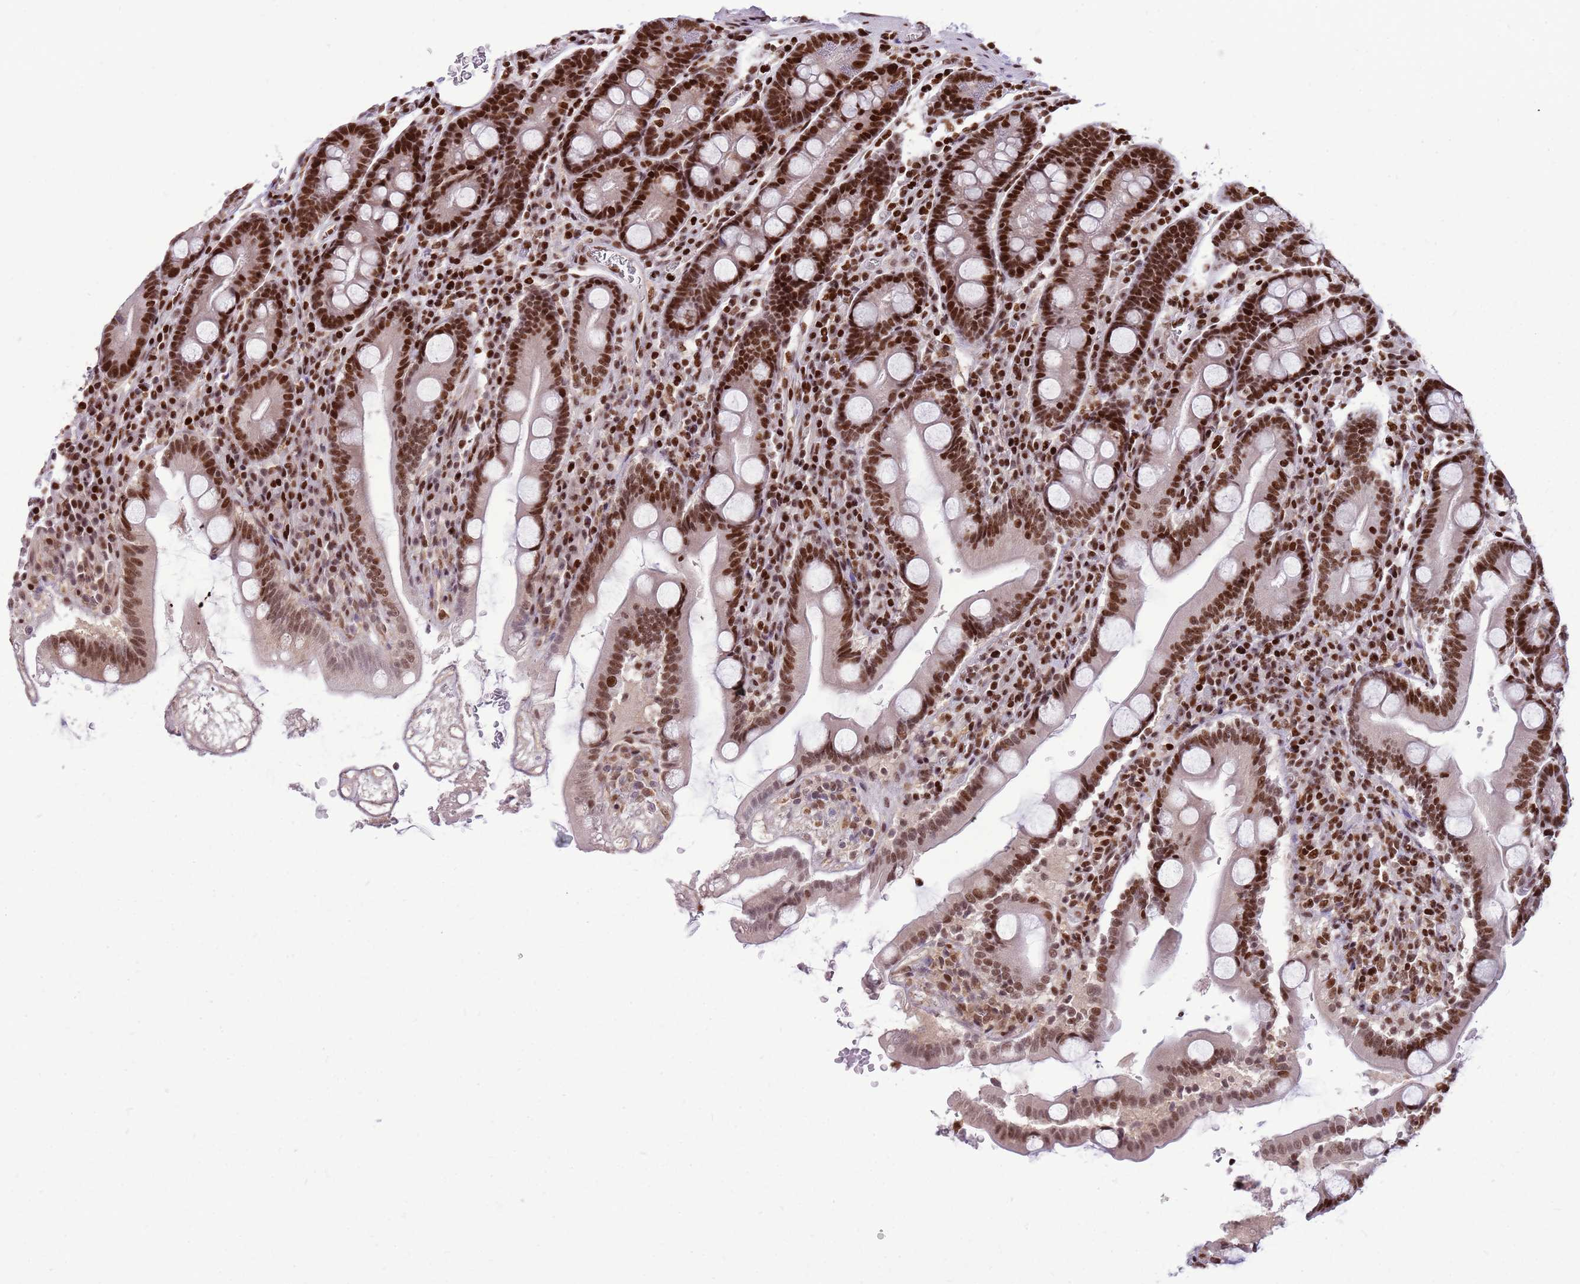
{"staining": {"intensity": "strong", "quantity": ">75%", "location": "nuclear"}, "tissue": "duodenum", "cell_type": "Glandular cells", "image_type": "normal", "snomed": [{"axis": "morphology", "description": "Normal tissue, NOS"}, {"axis": "topography", "description": "Duodenum"}], "caption": "Immunohistochemistry (IHC) (DAB (3,3'-diaminobenzidine)) staining of benign human duodenum demonstrates strong nuclear protein positivity in approximately >75% of glandular cells. (brown staining indicates protein expression, while blue staining denotes nuclei).", "gene": "WASHC4", "patient": {"sex": "male", "age": 35}}